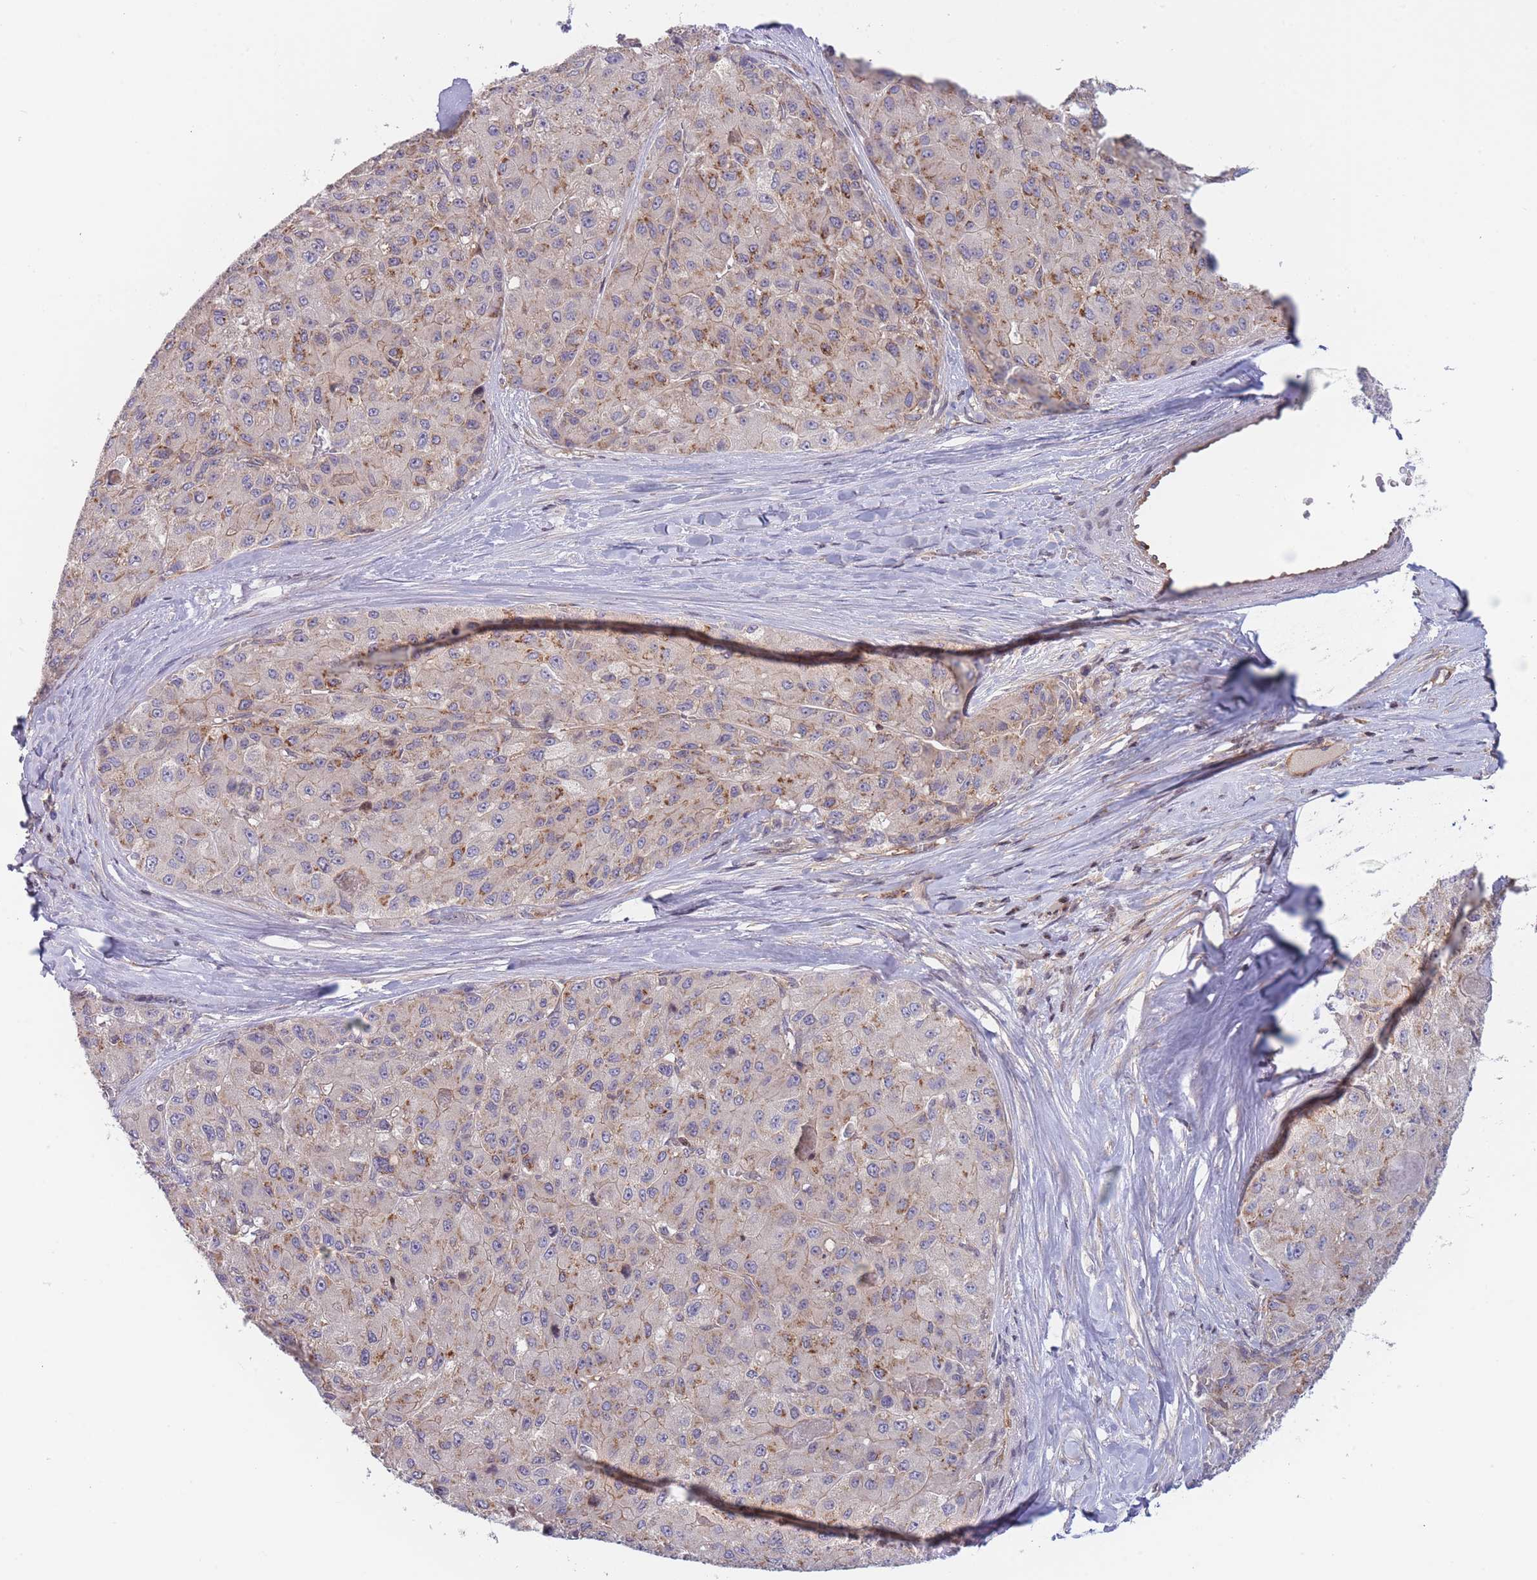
{"staining": {"intensity": "weak", "quantity": "25%-75%", "location": "cytoplasmic/membranous"}, "tissue": "liver cancer", "cell_type": "Tumor cells", "image_type": "cancer", "snomed": [{"axis": "morphology", "description": "Carcinoma, Hepatocellular, NOS"}, {"axis": "topography", "description": "Liver"}], "caption": "Liver hepatocellular carcinoma tissue exhibits weak cytoplasmic/membranous positivity in about 25%-75% of tumor cells, visualized by immunohistochemistry.", "gene": "SLC35F5", "patient": {"sex": "male", "age": 80}}